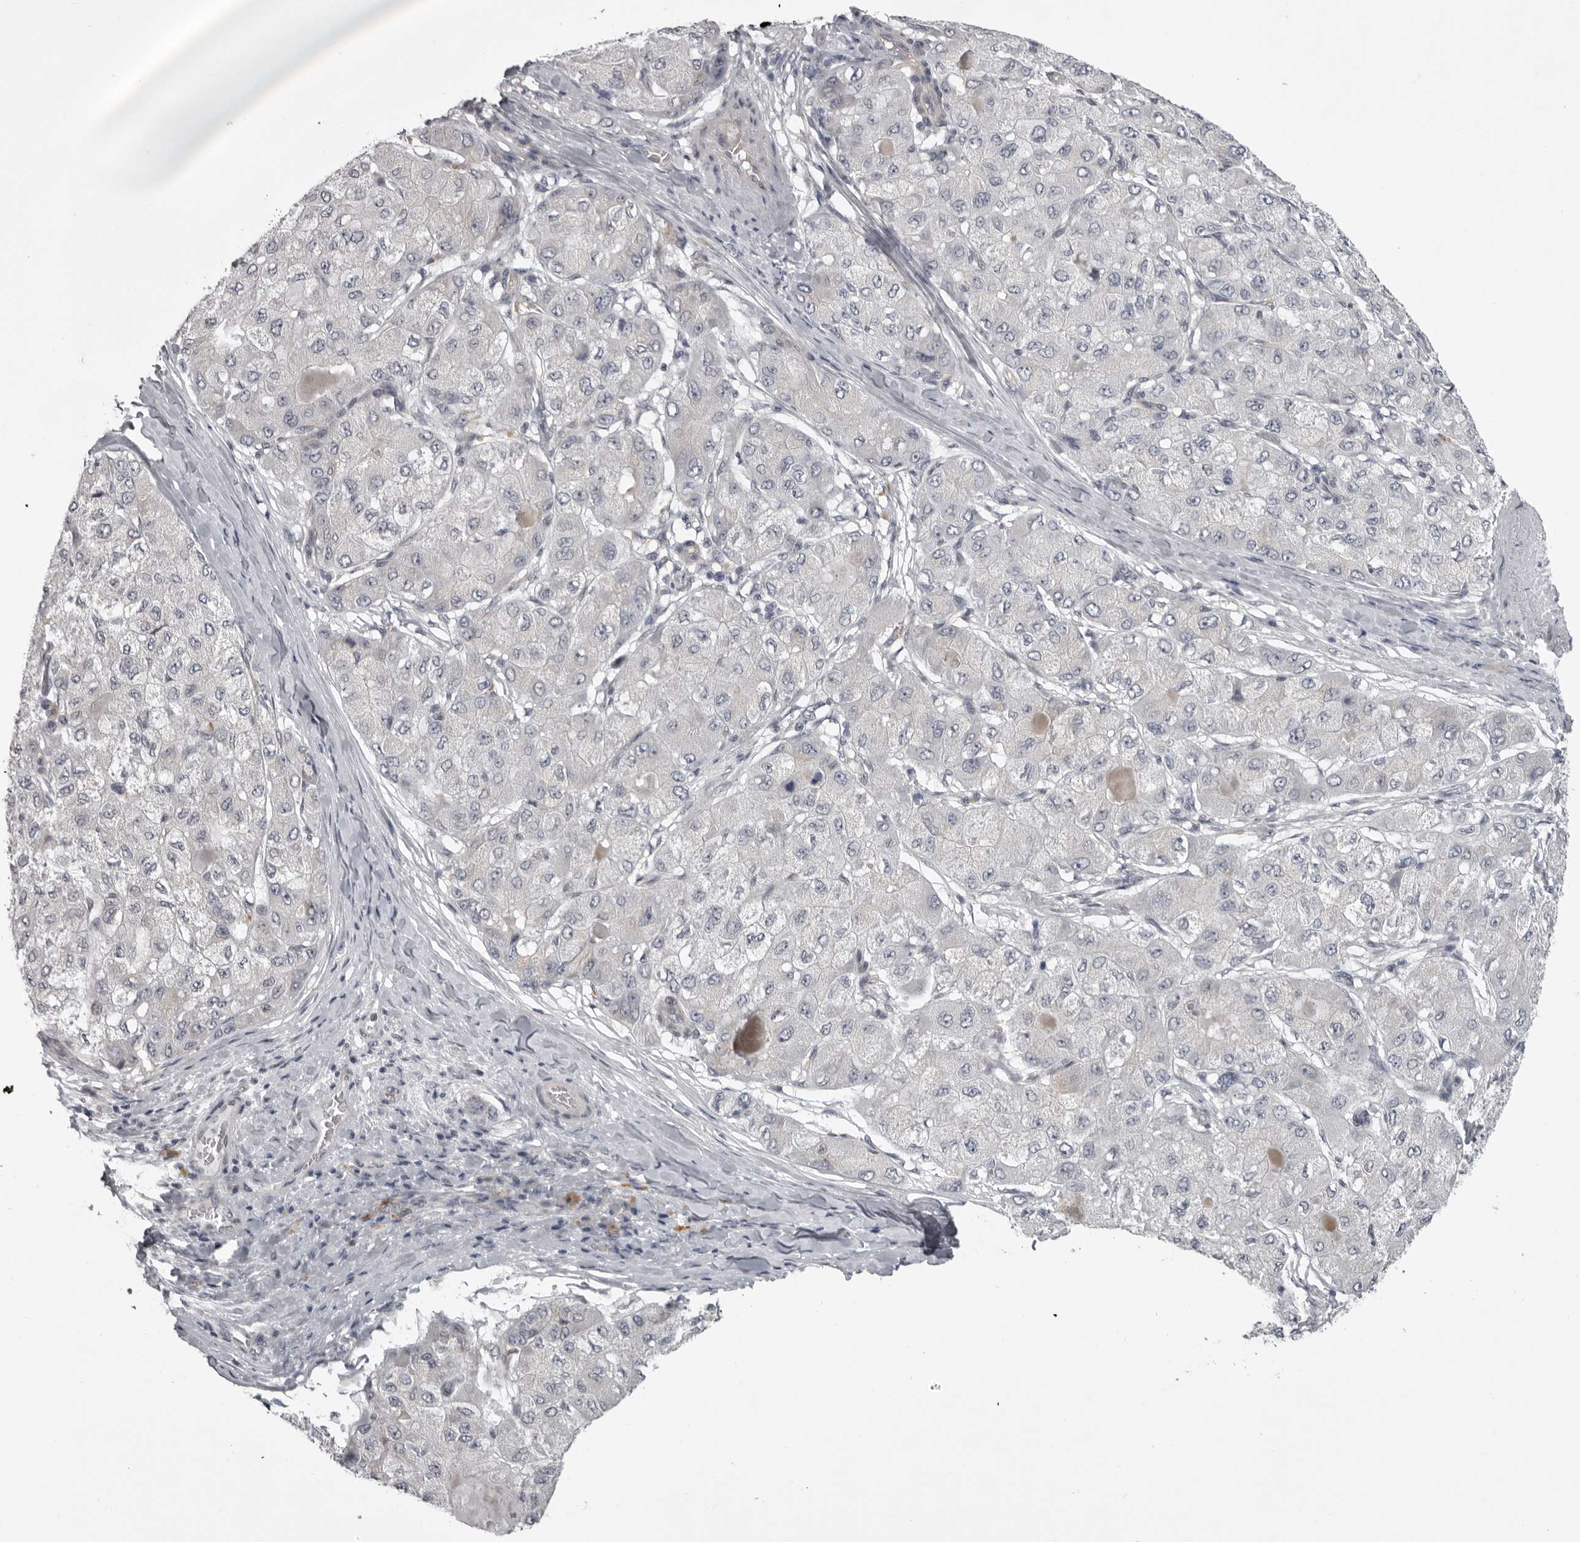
{"staining": {"intensity": "negative", "quantity": "none", "location": "none"}, "tissue": "liver cancer", "cell_type": "Tumor cells", "image_type": "cancer", "snomed": [{"axis": "morphology", "description": "Carcinoma, Hepatocellular, NOS"}, {"axis": "topography", "description": "Liver"}], "caption": "Micrograph shows no significant protein positivity in tumor cells of liver cancer (hepatocellular carcinoma).", "gene": "EPHA10", "patient": {"sex": "male", "age": 80}}